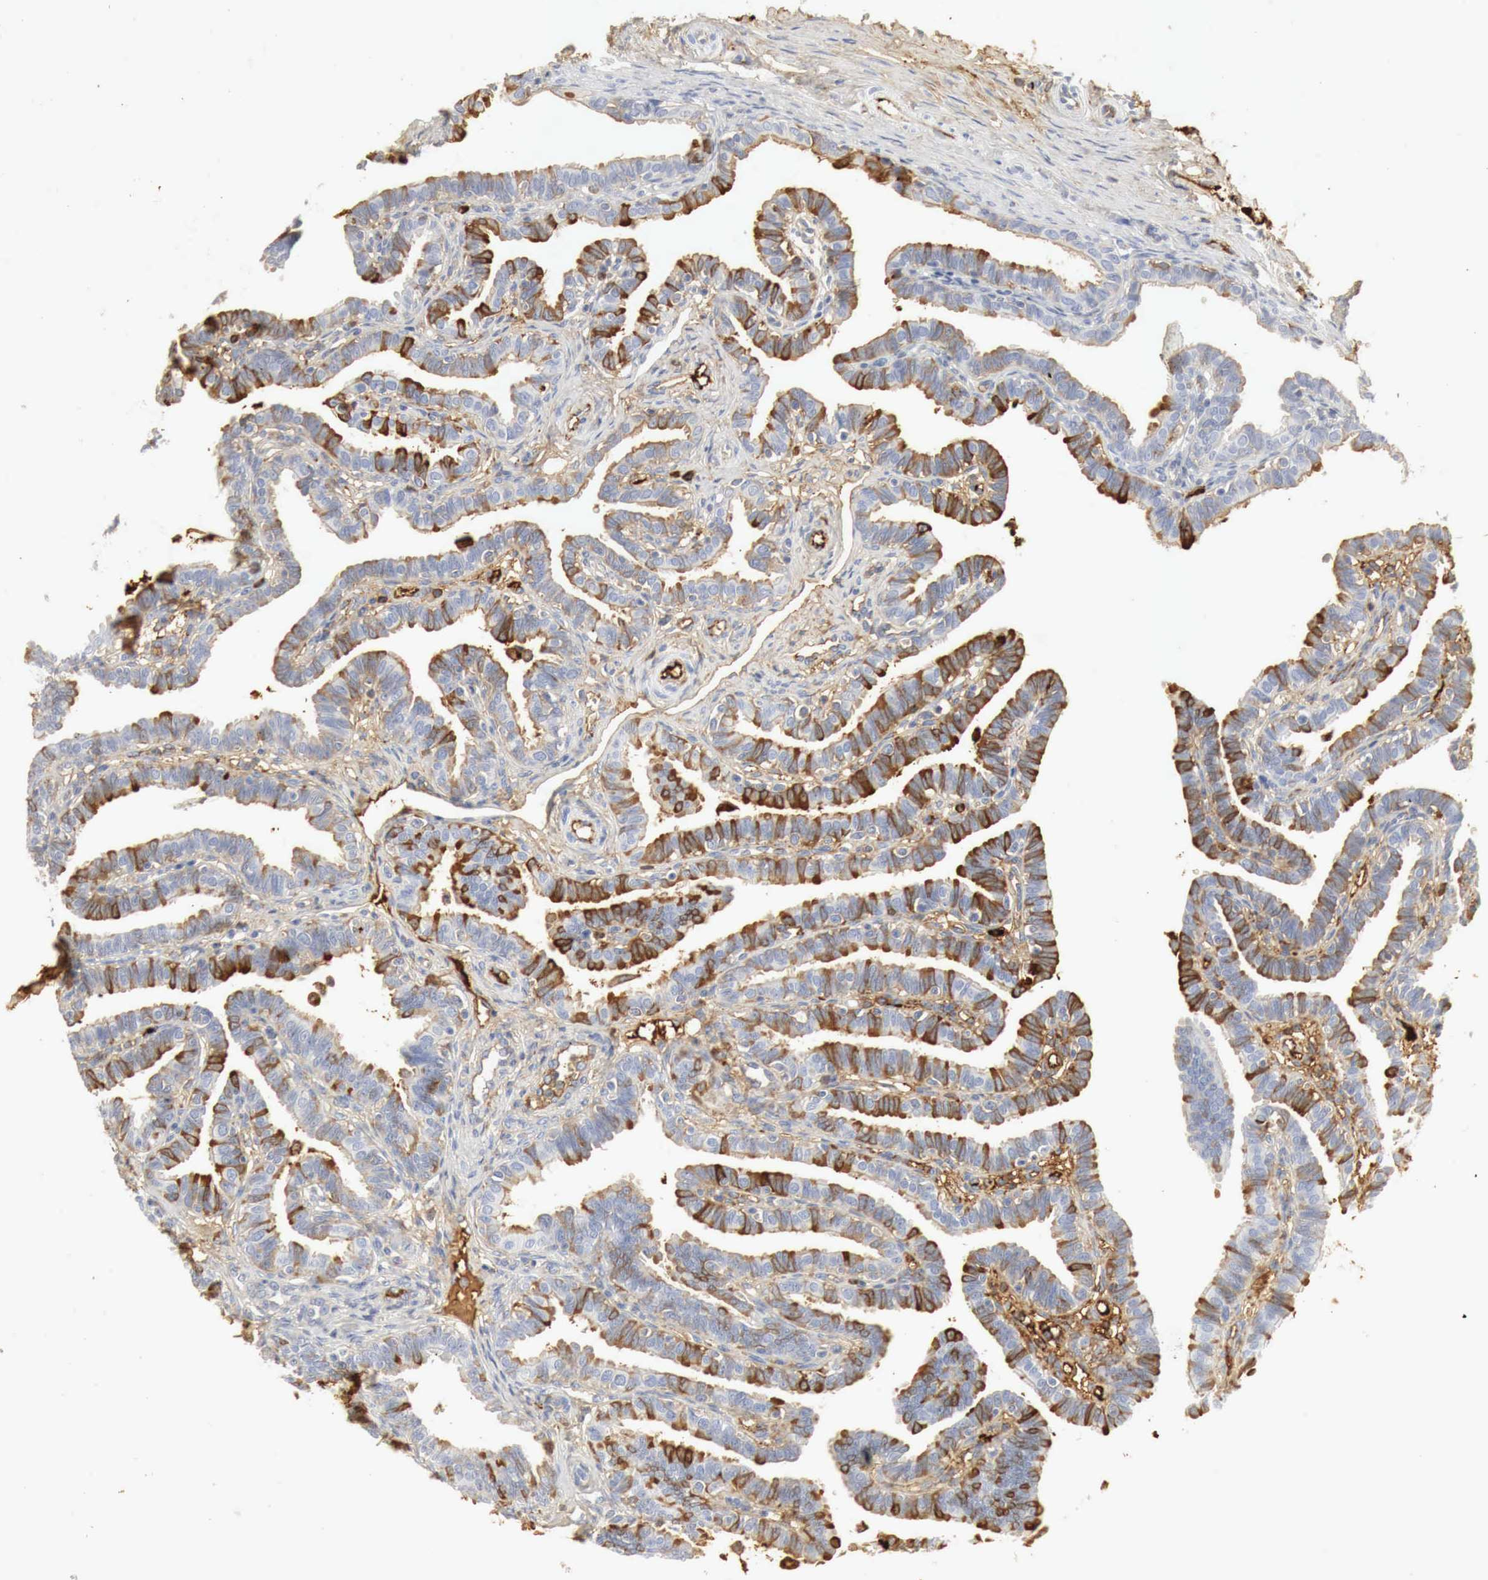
{"staining": {"intensity": "strong", "quantity": ">75%", "location": "cytoplasmic/membranous"}, "tissue": "fallopian tube", "cell_type": "Glandular cells", "image_type": "normal", "snomed": [{"axis": "morphology", "description": "Normal tissue, NOS"}, {"axis": "topography", "description": "Fallopian tube"}], "caption": "Glandular cells display high levels of strong cytoplasmic/membranous staining in approximately >75% of cells in unremarkable fallopian tube.", "gene": "IGLC3", "patient": {"sex": "female", "age": 41}}